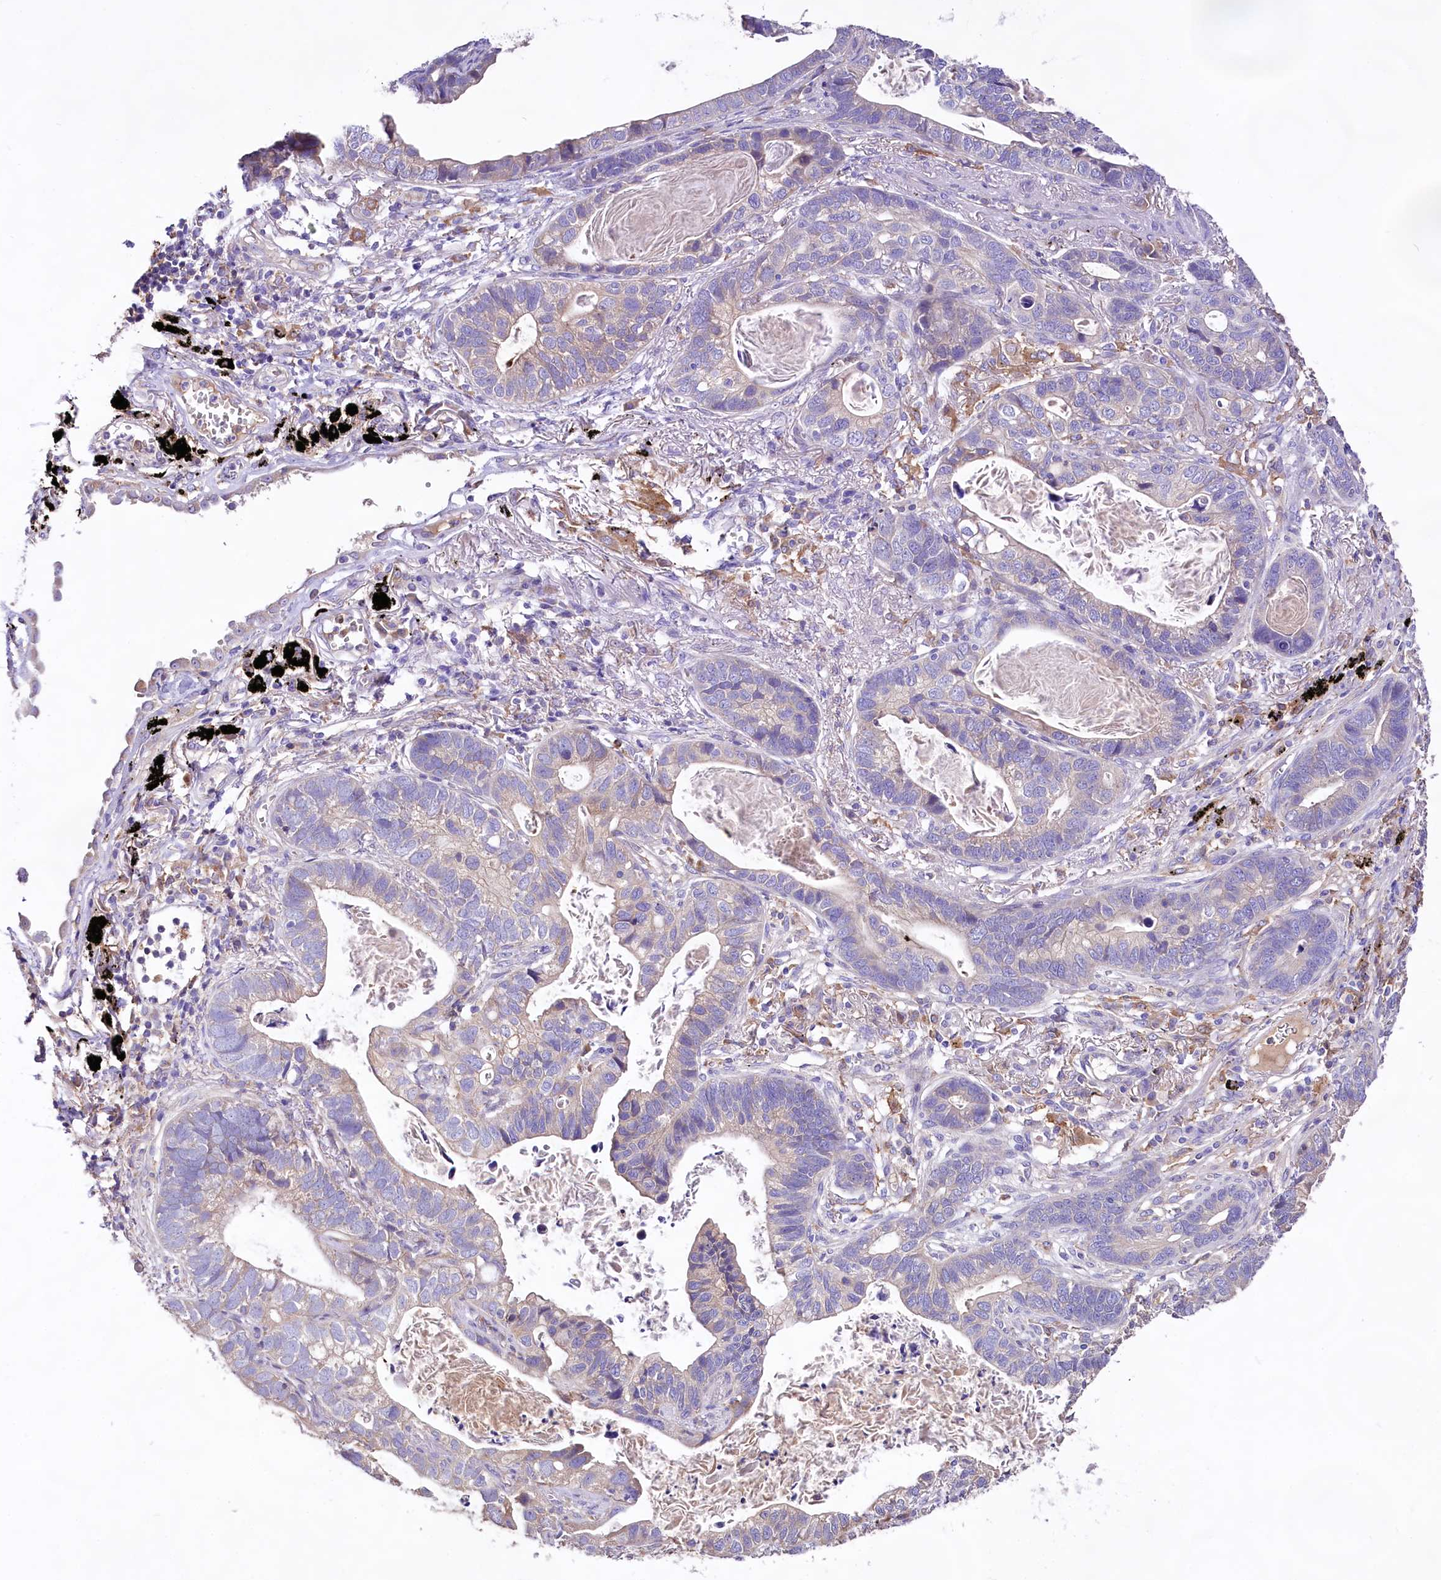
{"staining": {"intensity": "negative", "quantity": "none", "location": "none"}, "tissue": "lung cancer", "cell_type": "Tumor cells", "image_type": "cancer", "snomed": [{"axis": "morphology", "description": "Adenocarcinoma, NOS"}, {"axis": "topography", "description": "Lung"}], "caption": "A high-resolution histopathology image shows IHC staining of adenocarcinoma (lung), which reveals no significant expression in tumor cells.", "gene": "DMXL2", "patient": {"sex": "male", "age": 67}}